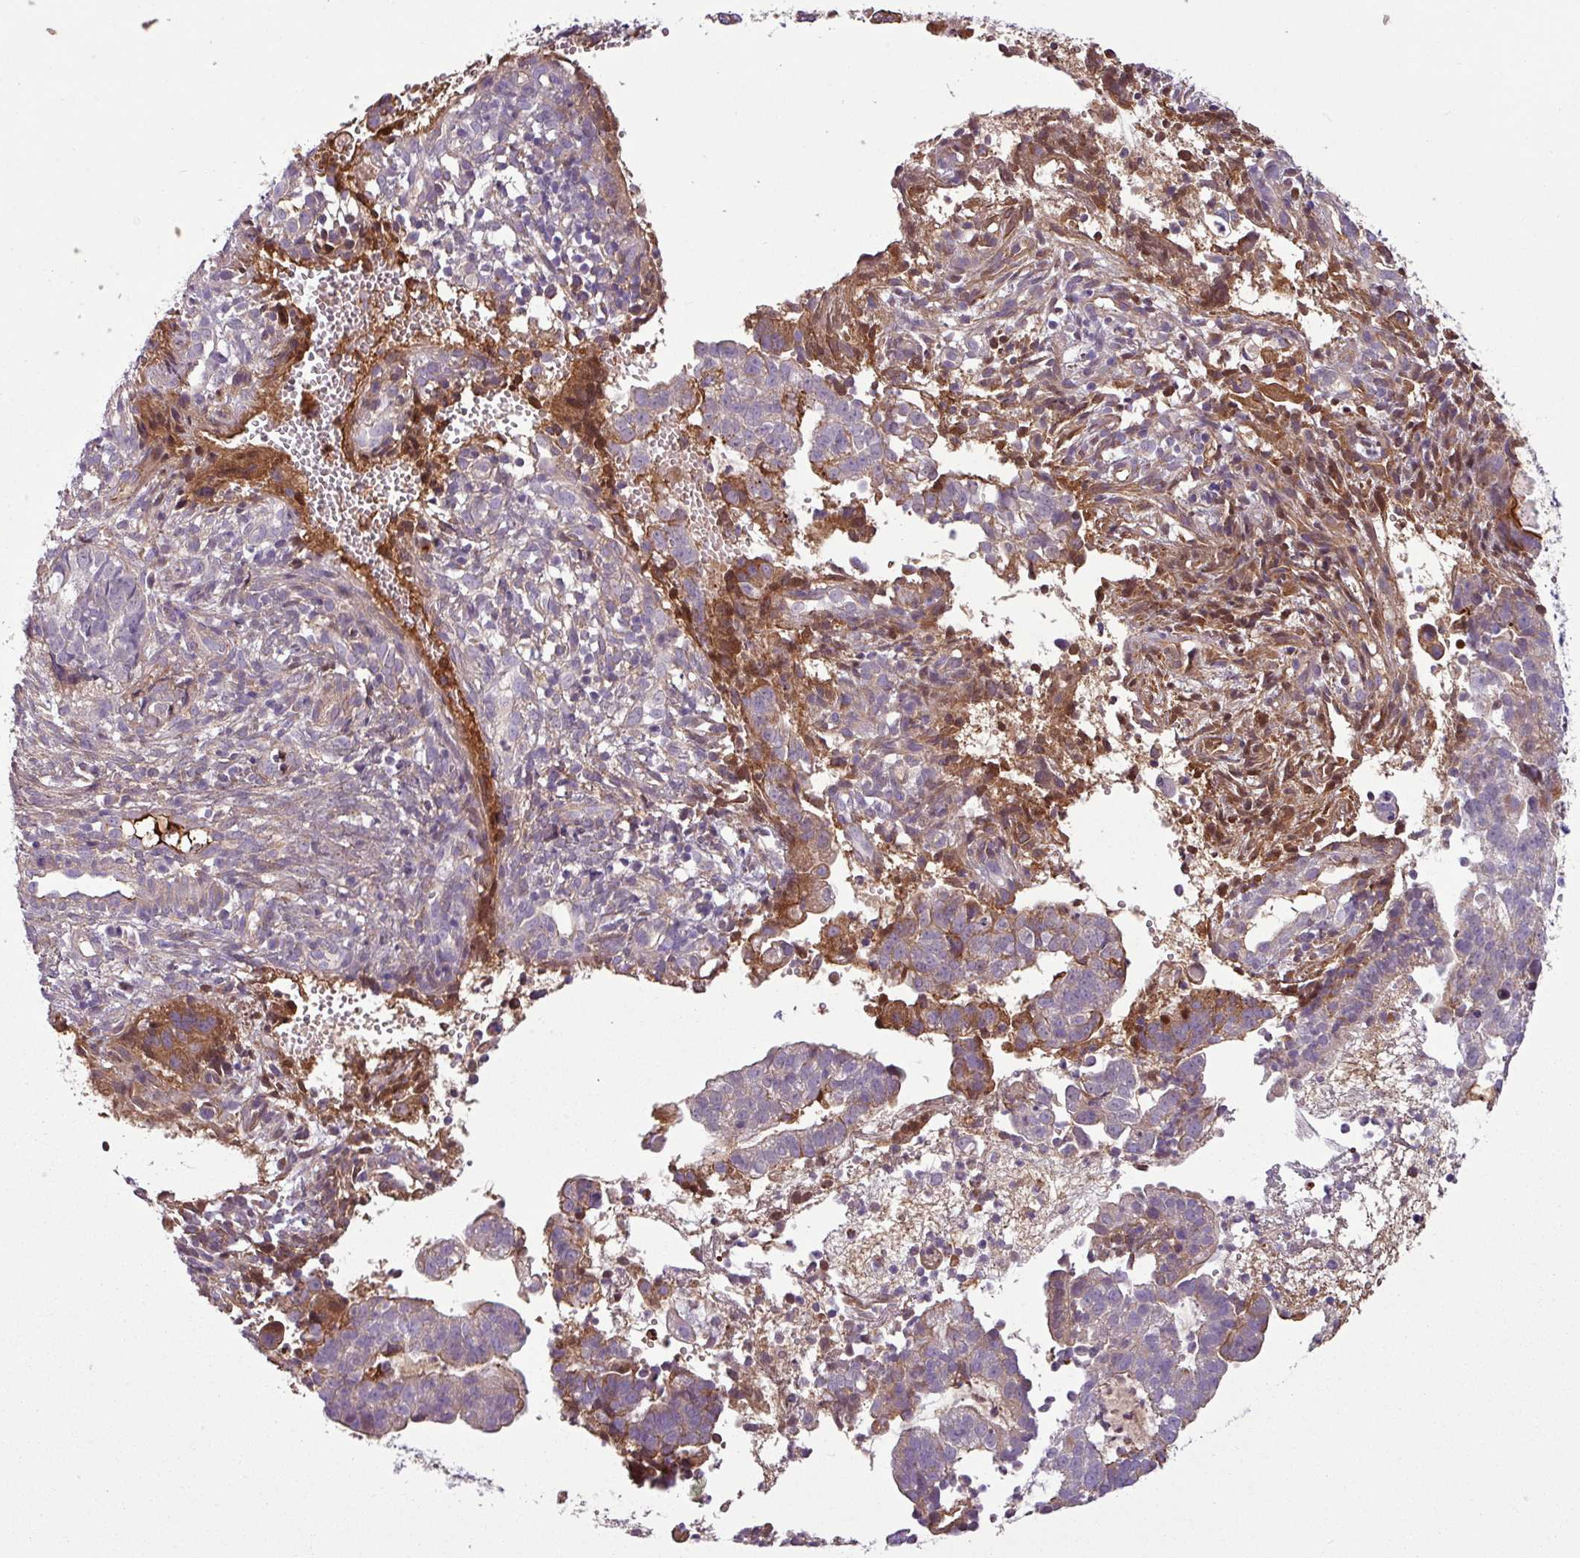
{"staining": {"intensity": "negative", "quantity": "none", "location": "none"}, "tissue": "endometrial cancer", "cell_type": "Tumor cells", "image_type": "cancer", "snomed": [{"axis": "morphology", "description": "Adenocarcinoma, NOS"}, {"axis": "topography", "description": "Endometrium"}], "caption": "A high-resolution image shows immunohistochemistry staining of endometrial adenocarcinoma, which reveals no significant staining in tumor cells. (DAB (3,3'-diaminobenzidine) immunohistochemistry (IHC) with hematoxylin counter stain).", "gene": "C4B", "patient": {"sex": "female", "age": 76}}